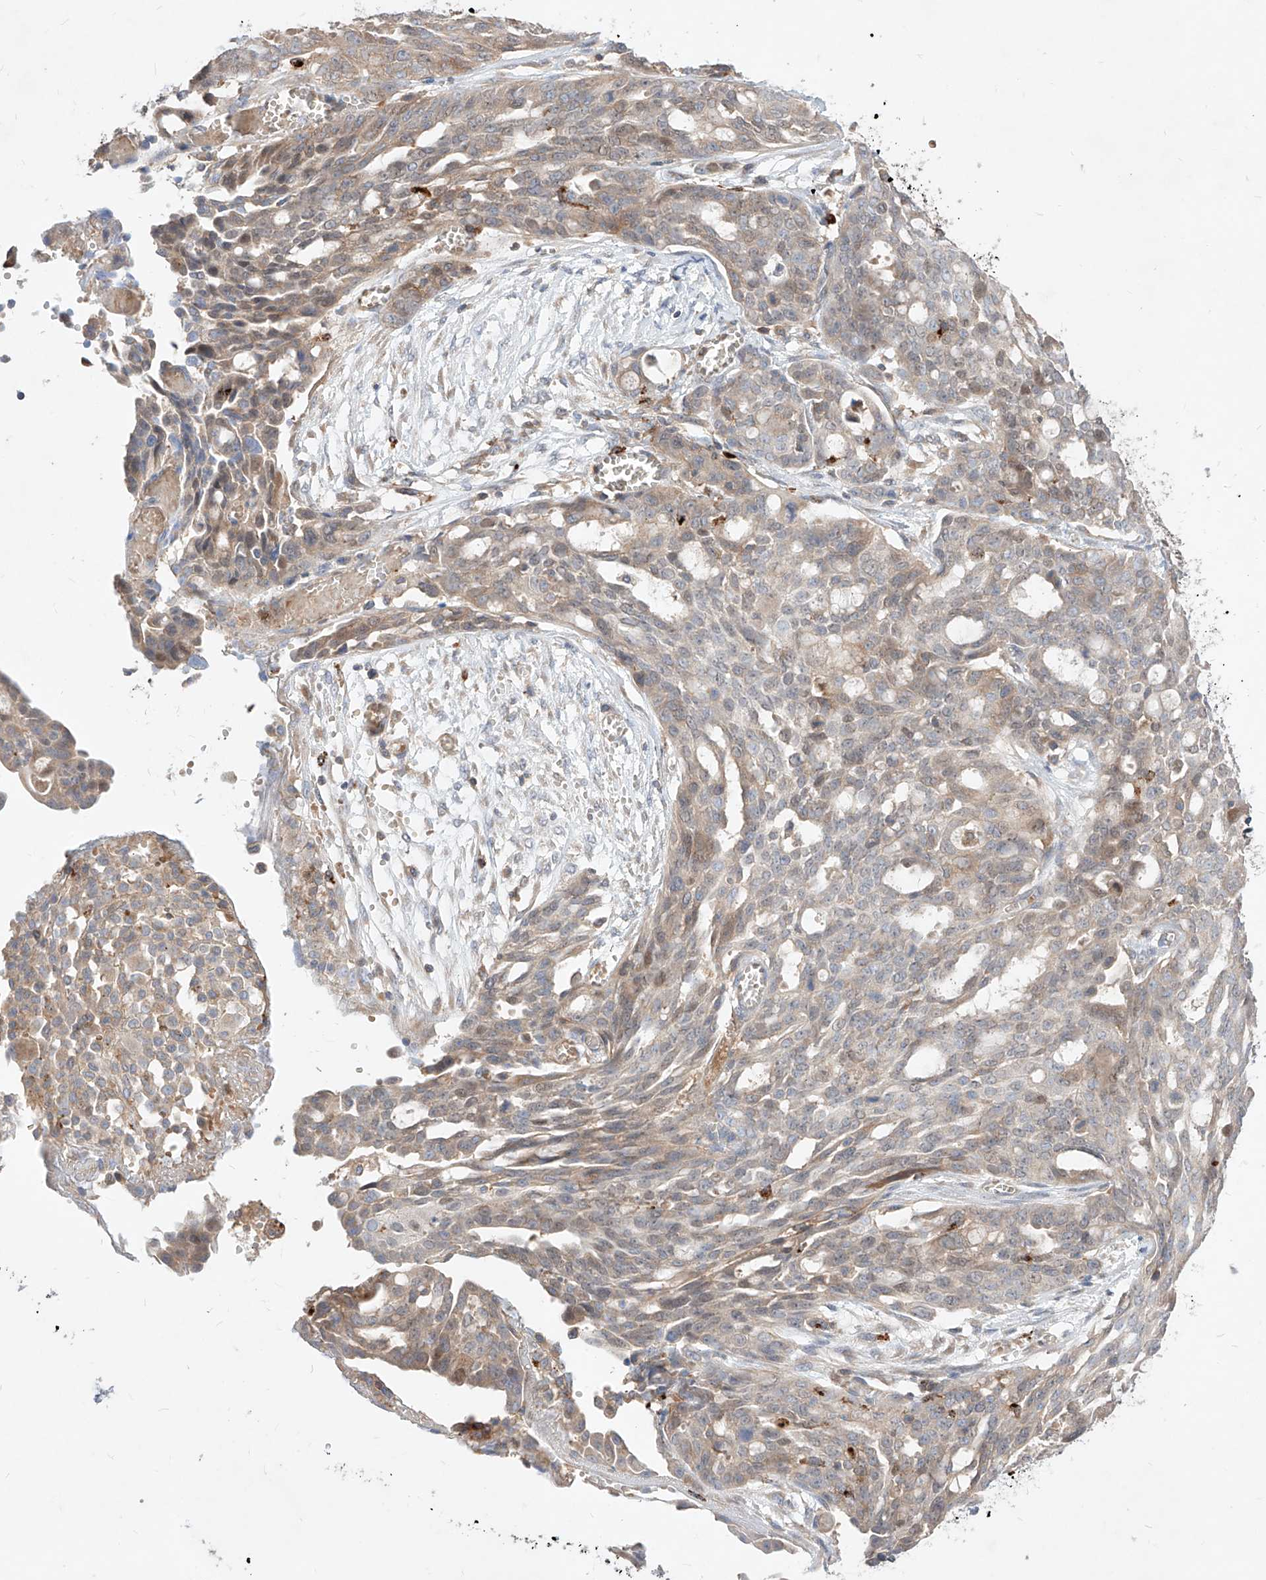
{"staining": {"intensity": "weak", "quantity": "25%-75%", "location": "cytoplasmic/membranous"}, "tissue": "ovarian cancer", "cell_type": "Tumor cells", "image_type": "cancer", "snomed": [{"axis": "morphology", "description": "Cystadenocarcinoma, serous, NOS"}, {"axis": "topography", "description": "Soft tissue"}, {"axis": "topography", "description": "Ovary"}], "caption": "Ovarian cancer stained with a brown dye reveals weak cytoplasmic/membranous positive staining in about 25%-75% of tumor cells.", "gene": "TSNAX", "patient": {"sex": "female", "age": 57}}